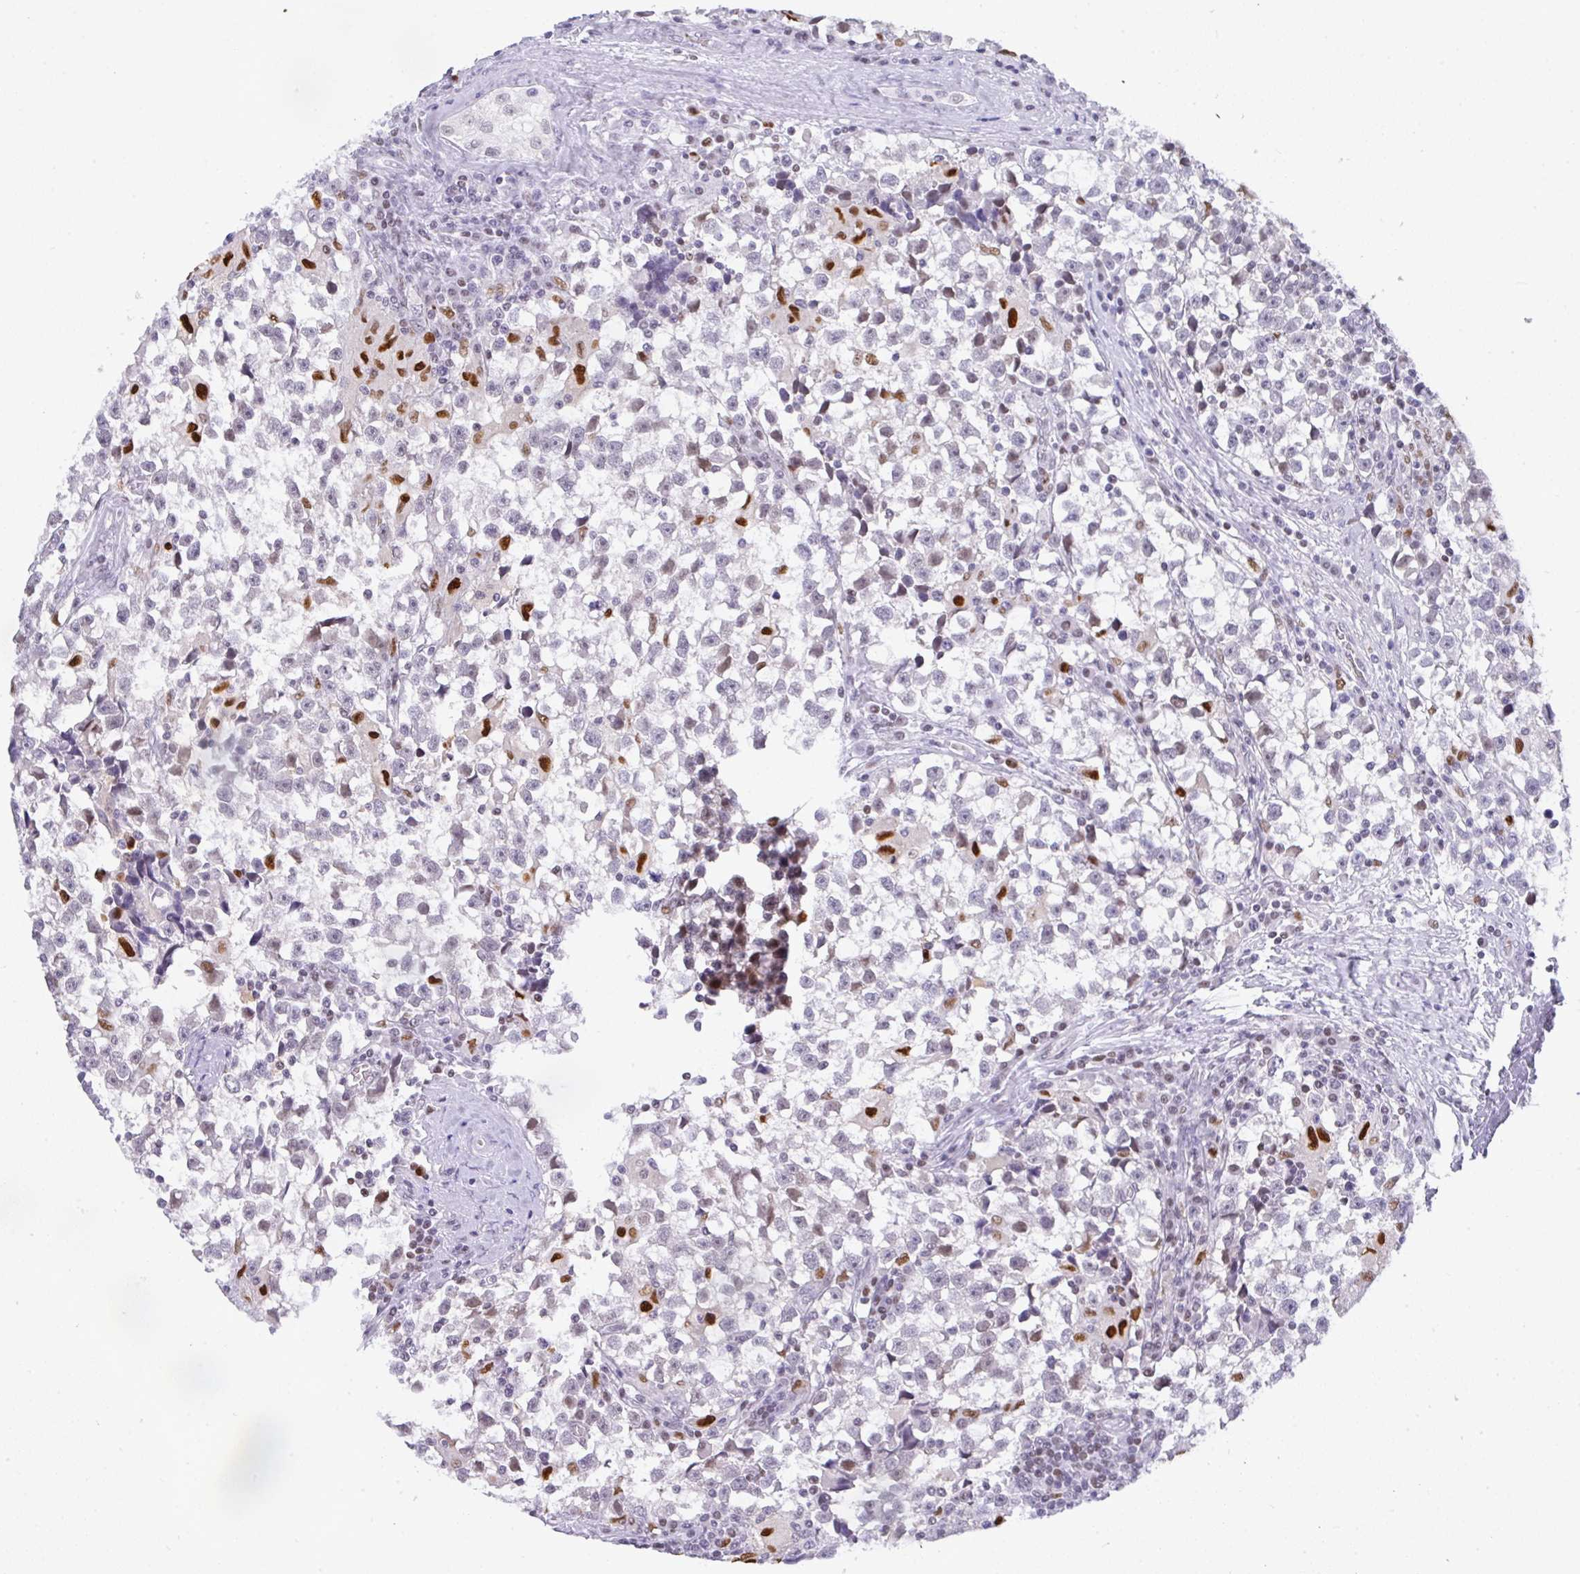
{"staining": {"intensity": "negative", "quantity": "none", "location": "none"}, "tissue": "testis cancer", "cell_type": "Tumor cells", "image_type": "cancer", "snomed": [{"axis": "morphology", "description": "Seminoma, NOS"}, {"axis": "topography", "description": "Testis"}], "caption": "Testis cancer stained for a protein using immunohistochemistry (IHC) shows no staining tumor cells.", "gene": "BBX", "patient": {"sex": "male", "age": 31}}